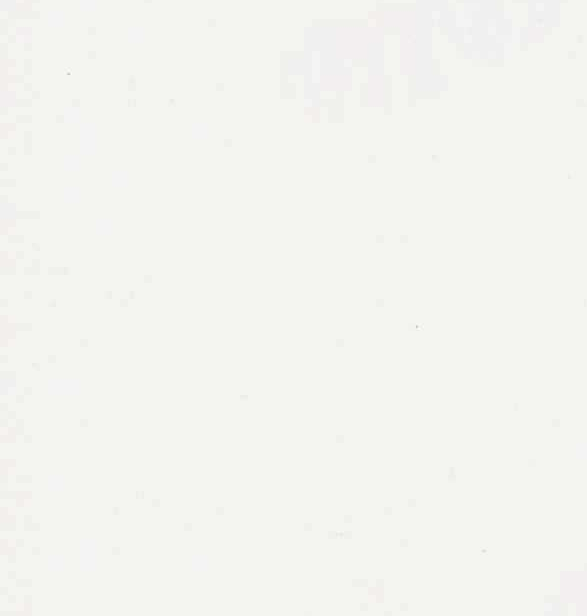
{"staining": {"intensity": "negative", "quantity": "none", "location": "none"}, "tissue": "bronchus", "cell_type": "Respiratory epithelial cells", "image_type": "normal", "snomed": [{"axis": "morphology", "description": "Normal tissue, NOS"}, {"axis": "topography", "description": "Bronchus"}, {"axis": "topography", "description": "Lung"}], "caption": "A high-resolution image shows IHC staining of normal bronchus, which exhibits no significant expression in respiratory epithelial cells.", "gene": "CYP19A1", "patient": {"sex": "female", "age": 57}}